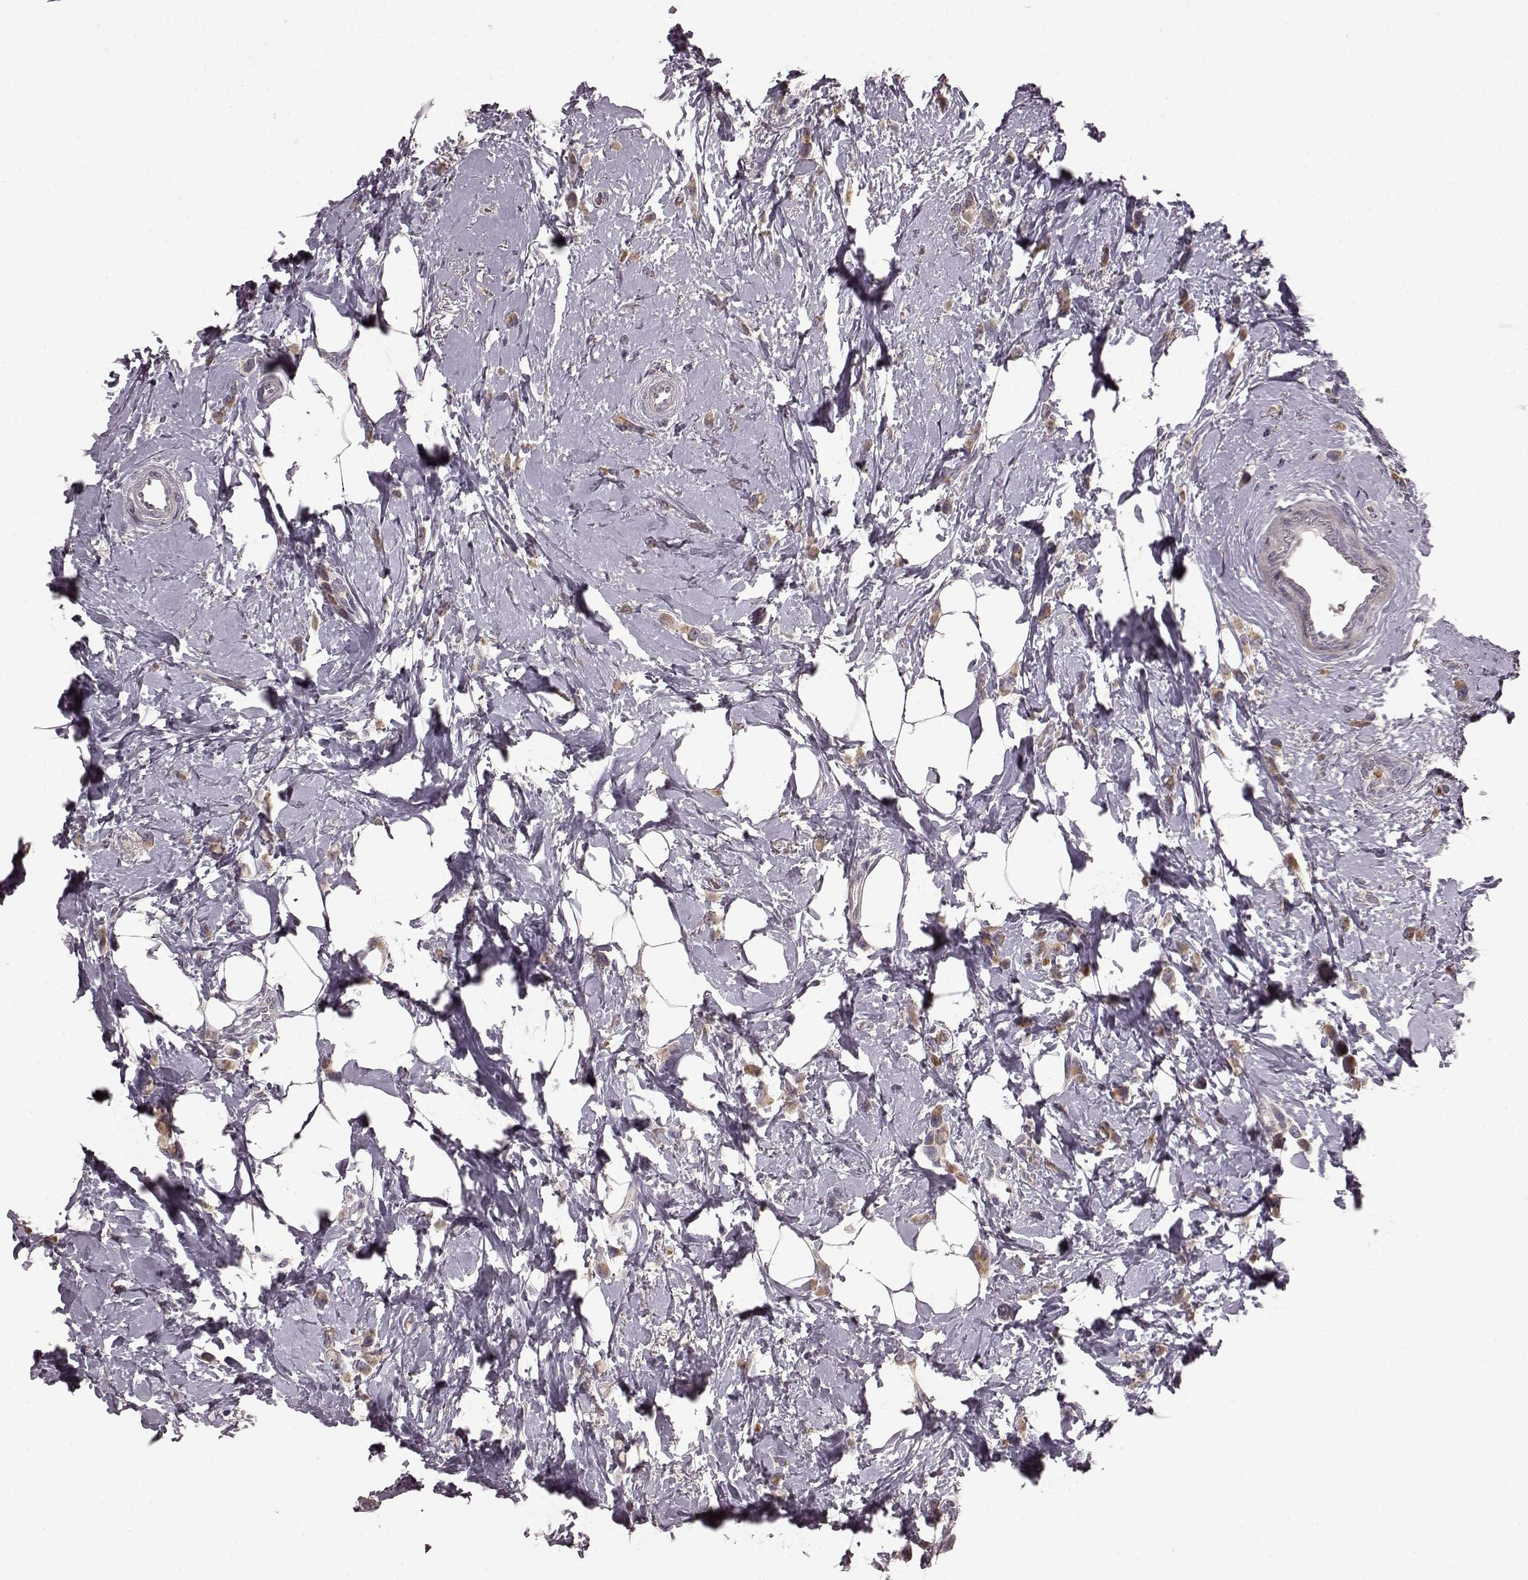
{"staining": {"intensity": "weak", "quantity": "25%-75%", "location": "cytoplasmic/membranous"}, "tissue": "breast cancer", "cell_type": "Tumor cells", "image_type": "cancer", "snomed": [{"axis": "morphology", "description": "Lobular carcinoma"}, {"axis": "topography", "description": "Breast"}], "caption": "Weak cytoplasmic/membranous staining for a protein is present in about 25%-75% of tumor cells of lobular carcinoma (breast) using immunohistochemistry (IHC).", "gene": "SLC52A3", "patient": {"sex": "female", "age": 66}}